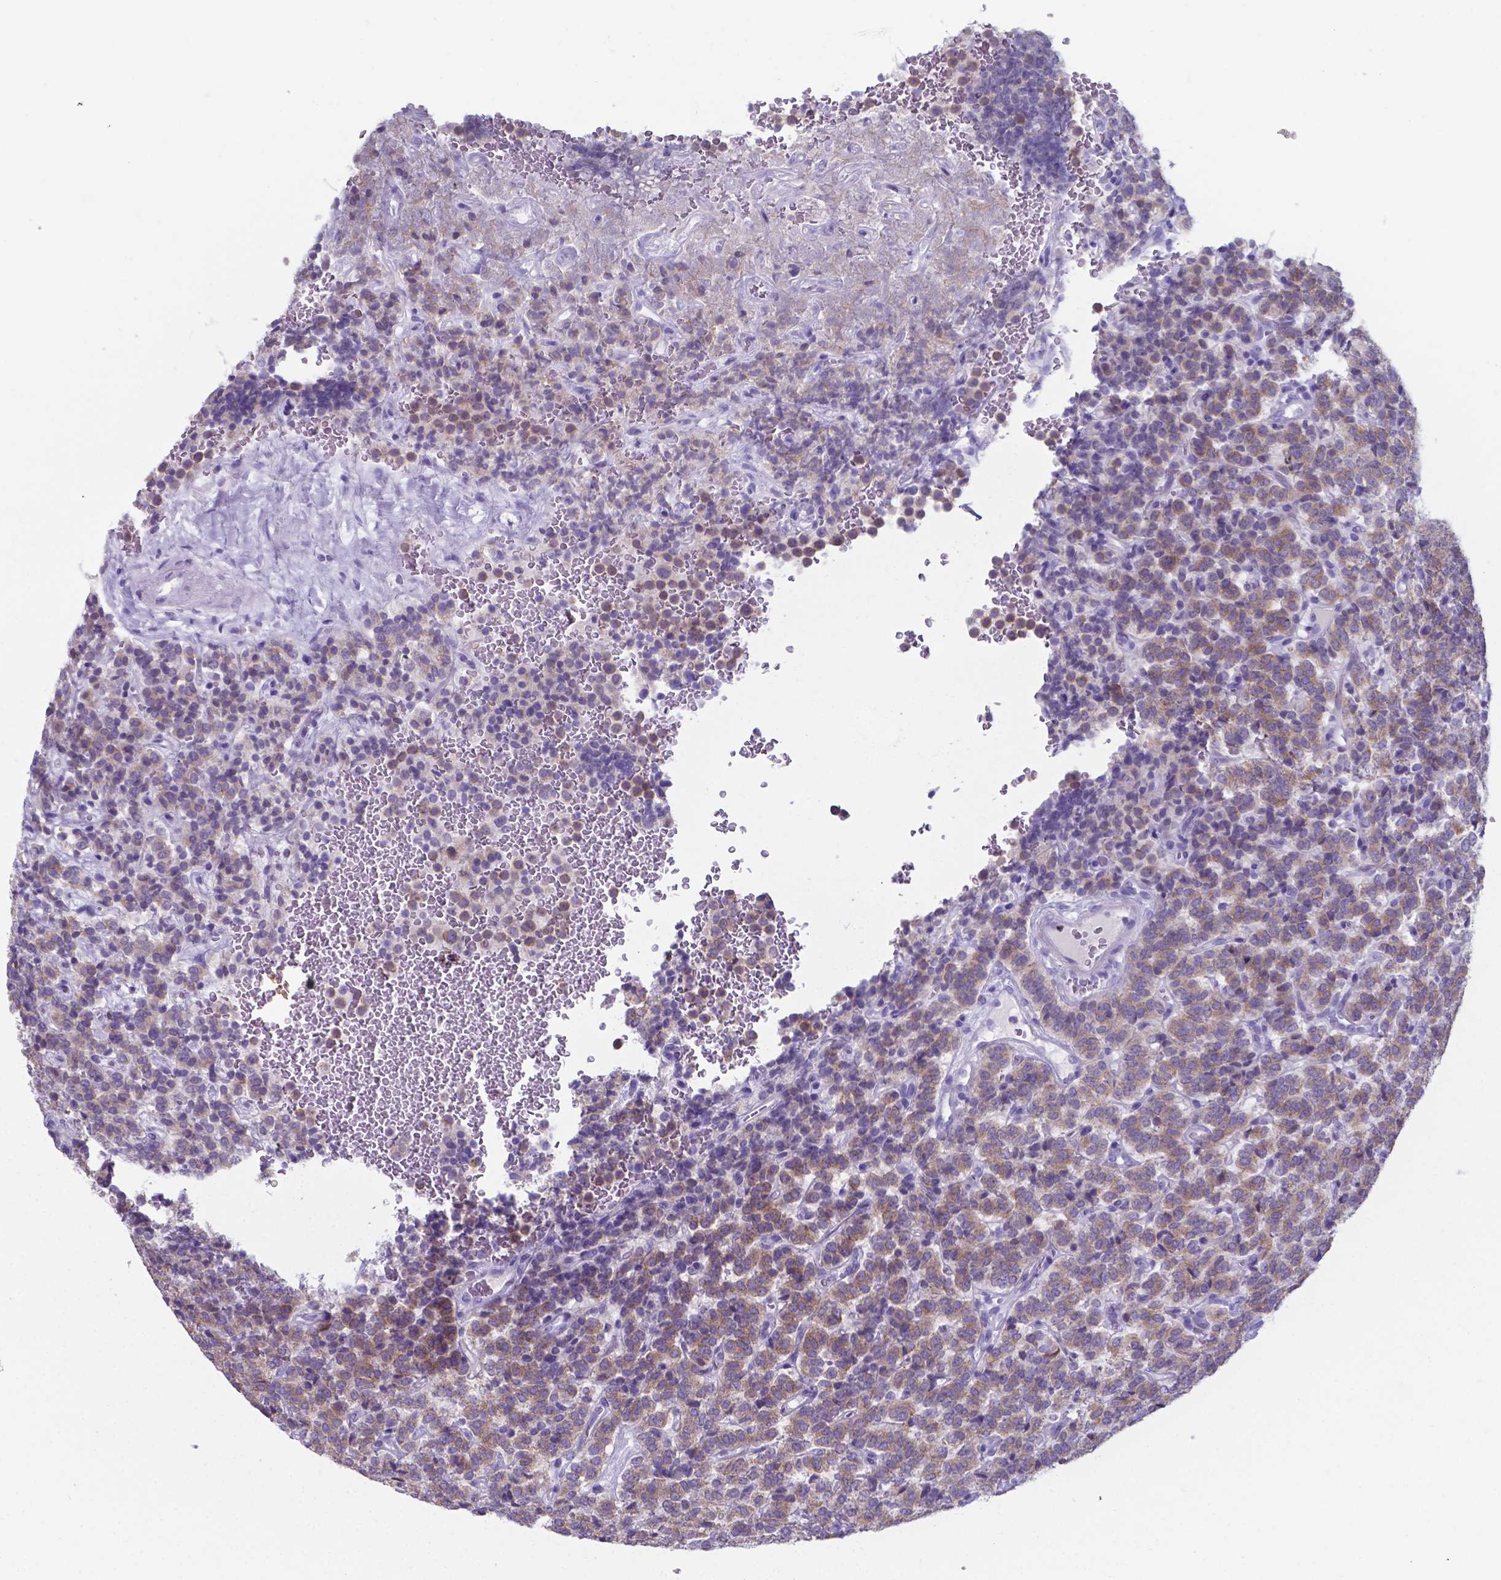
{"staining": {"intensity": "moderate", "quantity": ">75%", "location": "cytoplasmic/membranous"}, "tissue": "carcinoid", "cell_type": "Tumor cells", "image_type": "cancer", "snomed": [{"axis": "morphology", "description": "Carcinoid, malignant, NOS"}, {"axis": "topography", "description": "Pancreas"}], "caption": "Immunohistochemical staining of human carcinoid reveals medium levels of moderate cytoplasmic/membranous expression in about >75% of tumor cells.", "gene": "AP5B1", "patient": {"sex": "male", "age": 36}}